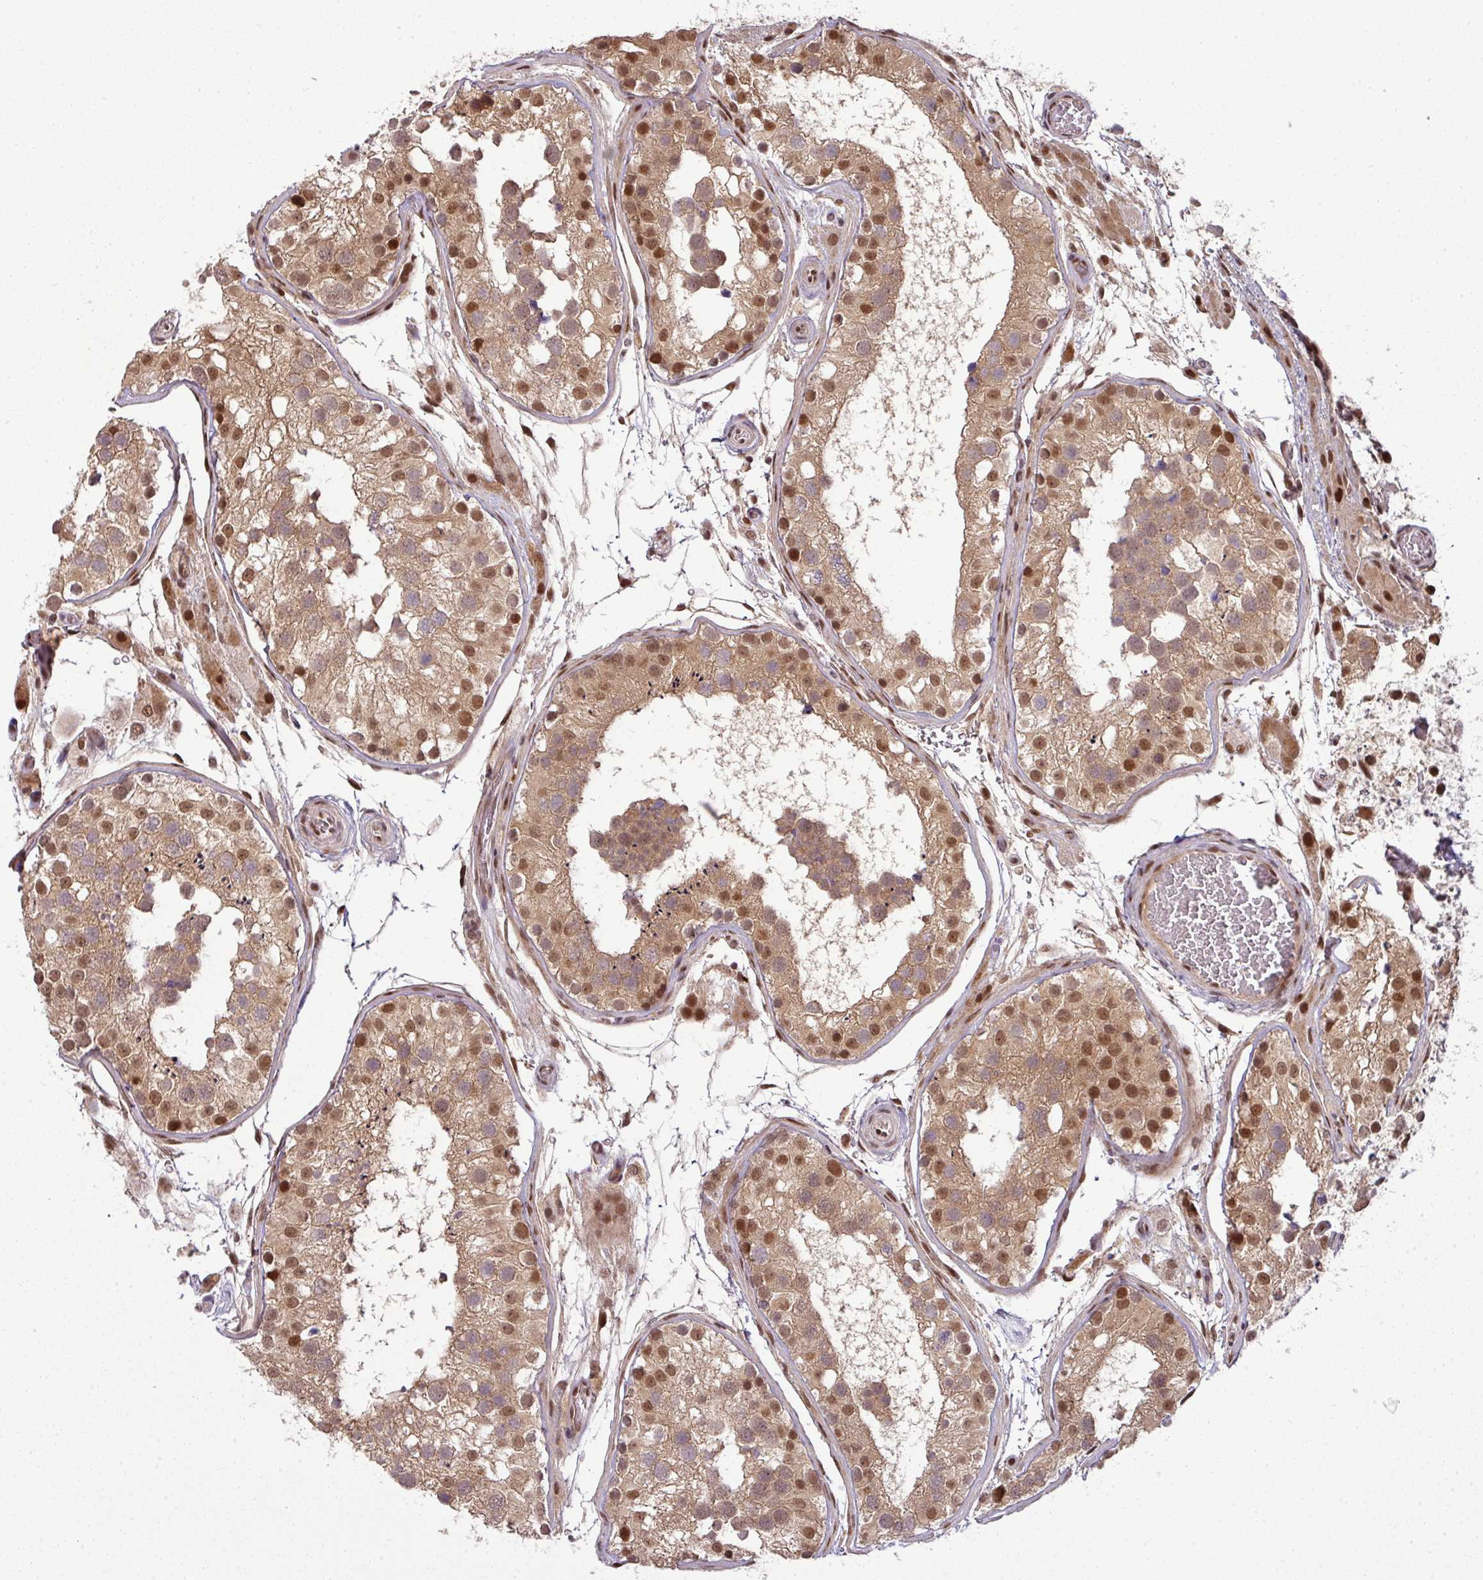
{"staining": {"intensity": "strong", "quantity": "25%-75%", "location": "cytoplasmic/membranous,nuclear"}, "tissue": "testis", "cell_type": "Cells in seminiferous ducts", "image_type": "normal", "snomed": [{"axis": "morphology", "description": "Normal tissue, NOS"}, {"axis": "topography", "description": "Testis"}], "caption": "Benign testis exhibits strong cytoplasmic/membranous,nuclear staining in about 25%-75% of cells in seminiferous ducts.", "gene": "CIC", "patient": {"sex": "male", "age": 26}}